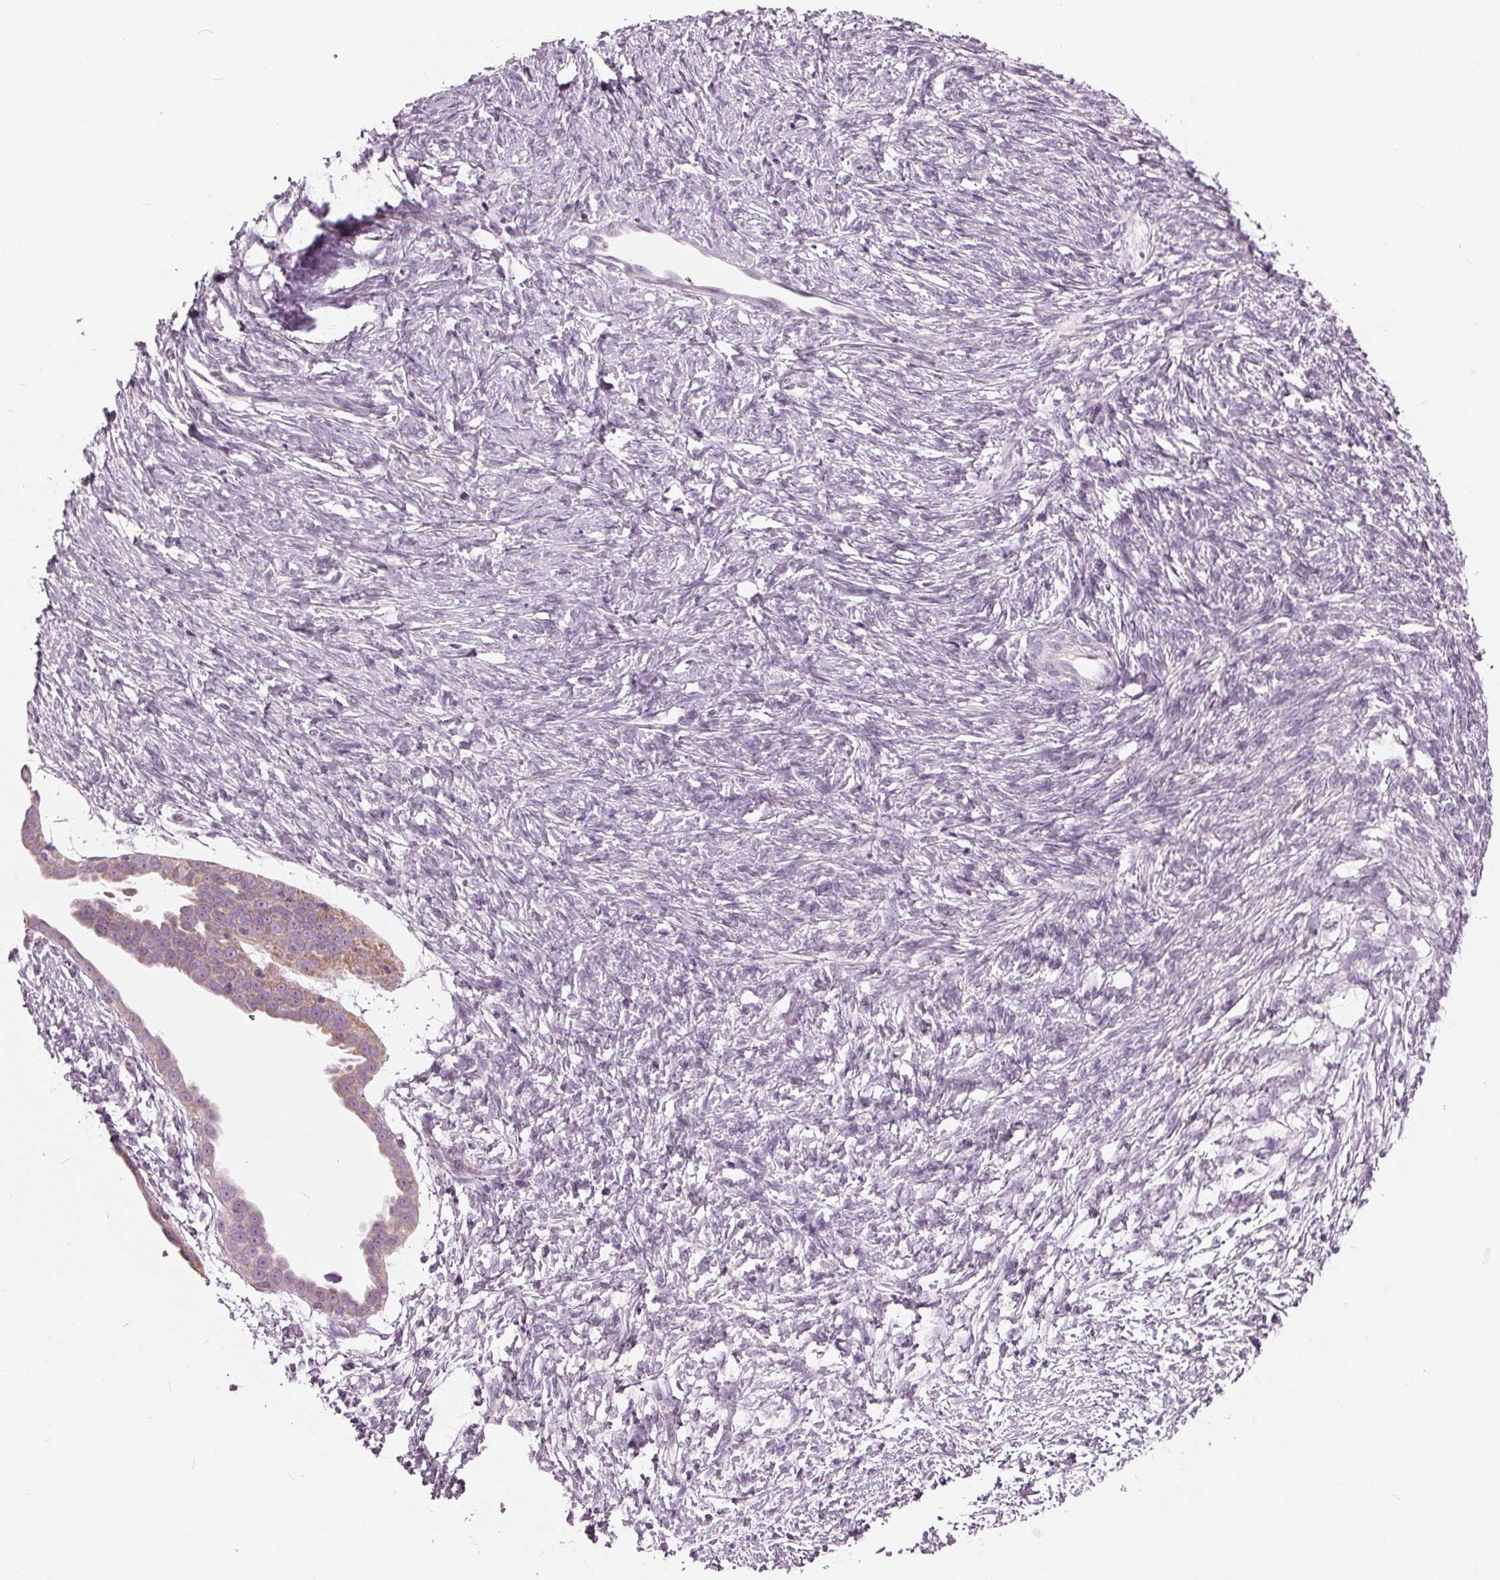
{"staining": {"intensity": "moderate", "quantity": ">75%", "location": "cytoplasmic/membranous"}, "tissue": "ovarian cancer", "cell_type": "Tumor cells", "image_type": "cancer", "snomed": [{"axis": "morphology", "description": "Cystadenocarcinoma, serous, NOS"}, {"axis": "topography", "description": "Ovary"}], "caption": "Ovarian cancer (serous cystadenocarcinoma) stained with a protein marker shows moderate staining in tumor cells.", "gene": "SAMD4A", "patient": {"sex": "female", "age": 59}}